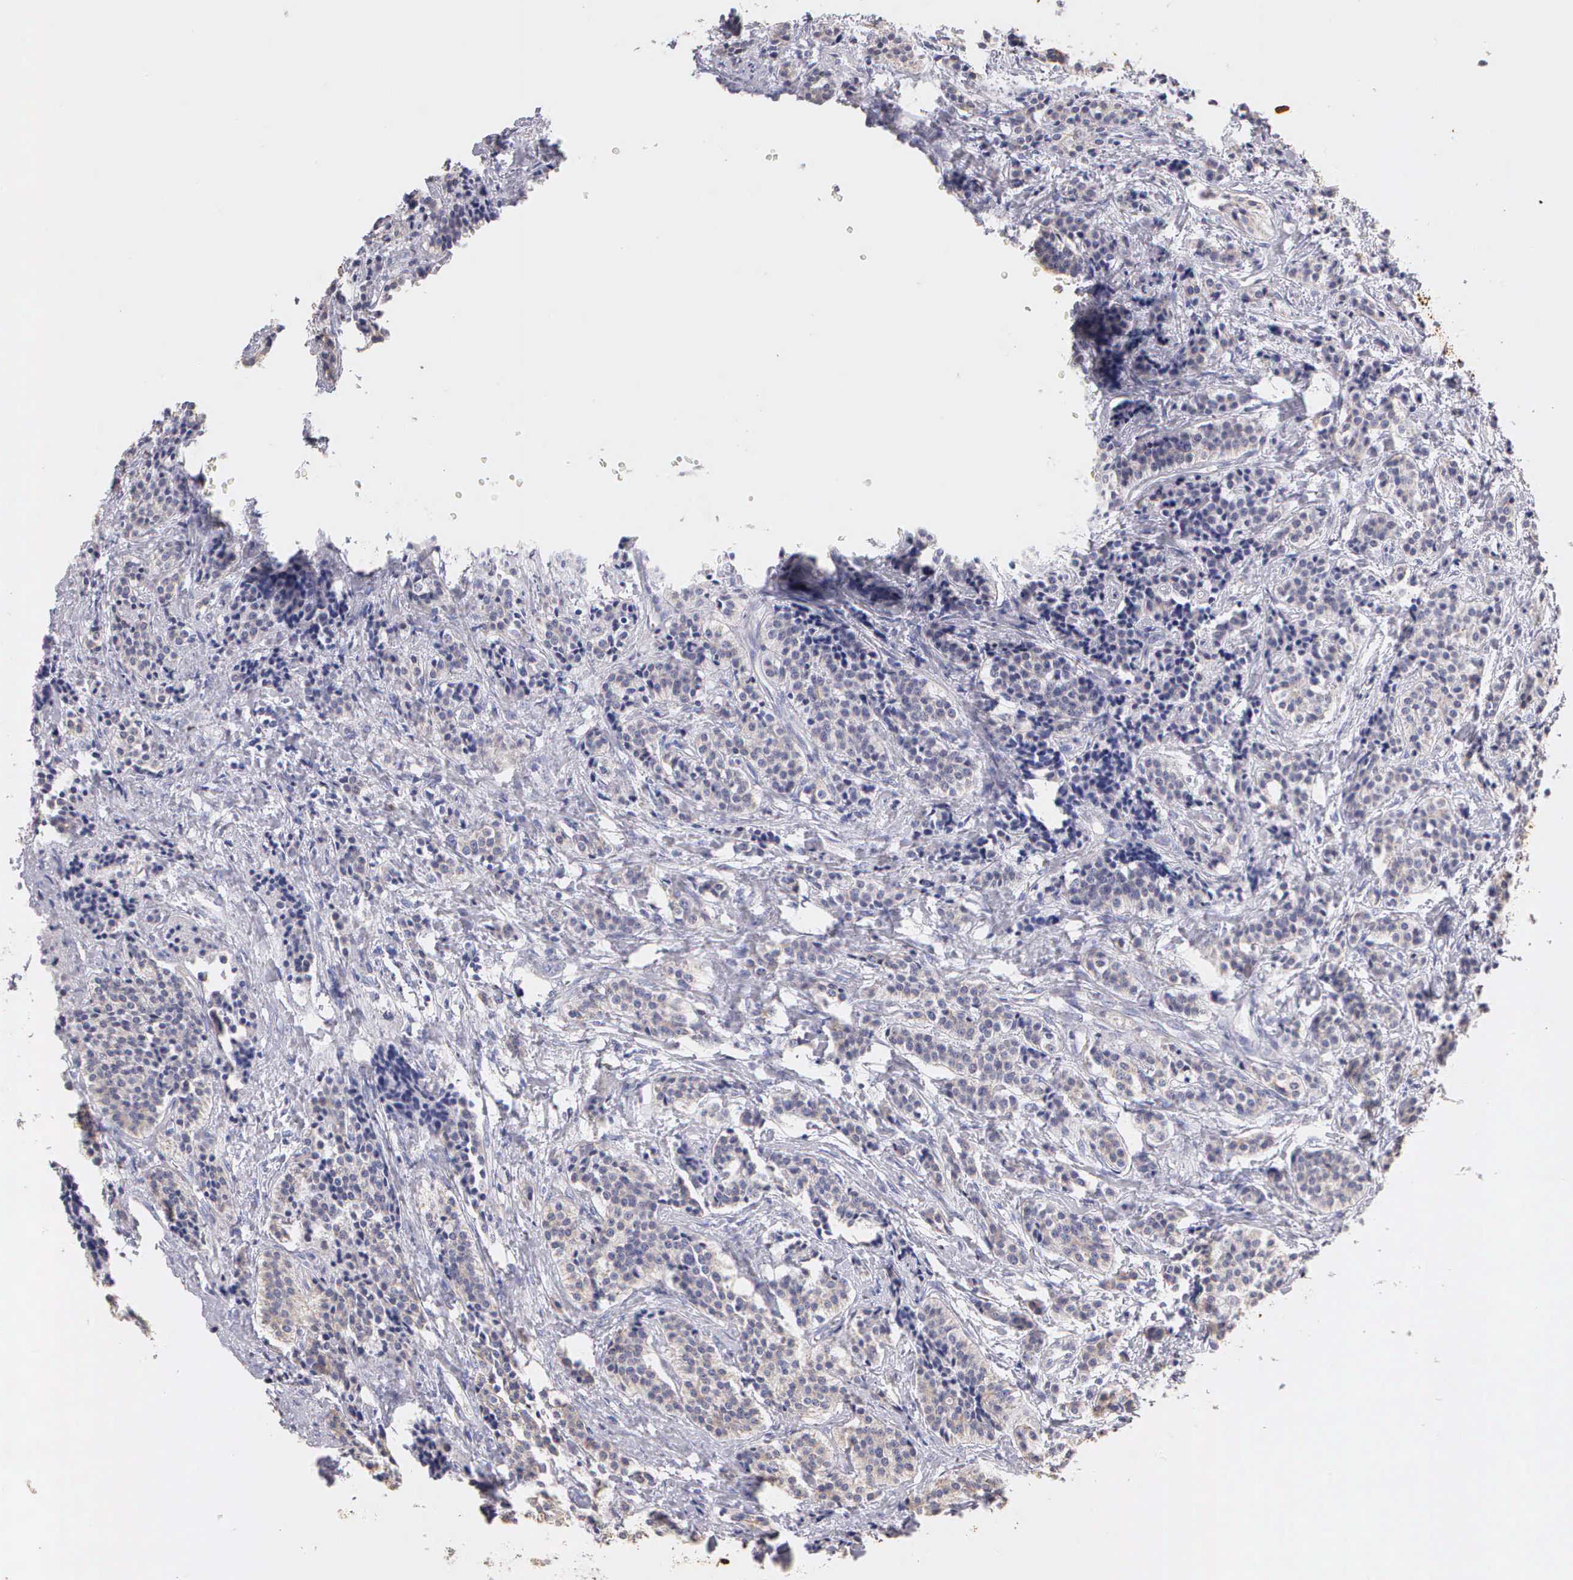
{"staining": {"intensity": "weak", "quantity": "25%-75%", "location": "cytoplasmic/membranous"}, "tissue": "carcinoid", "cell_type": "Tumor cells", "image_type": "cancer", "snomed": [{"axis": "morphology", "description": "Carcinoid, malignant, NOS"}, {"axis": "topography", "description": "Small intestine"}], "caption": "An image of human carcinoid (malignant) stained for a protein reveals weak cytoplasmic/membranous brown staining in tumor cells.", "gene": "KRT17", "patient": {"sex": "male", "age": 63}}